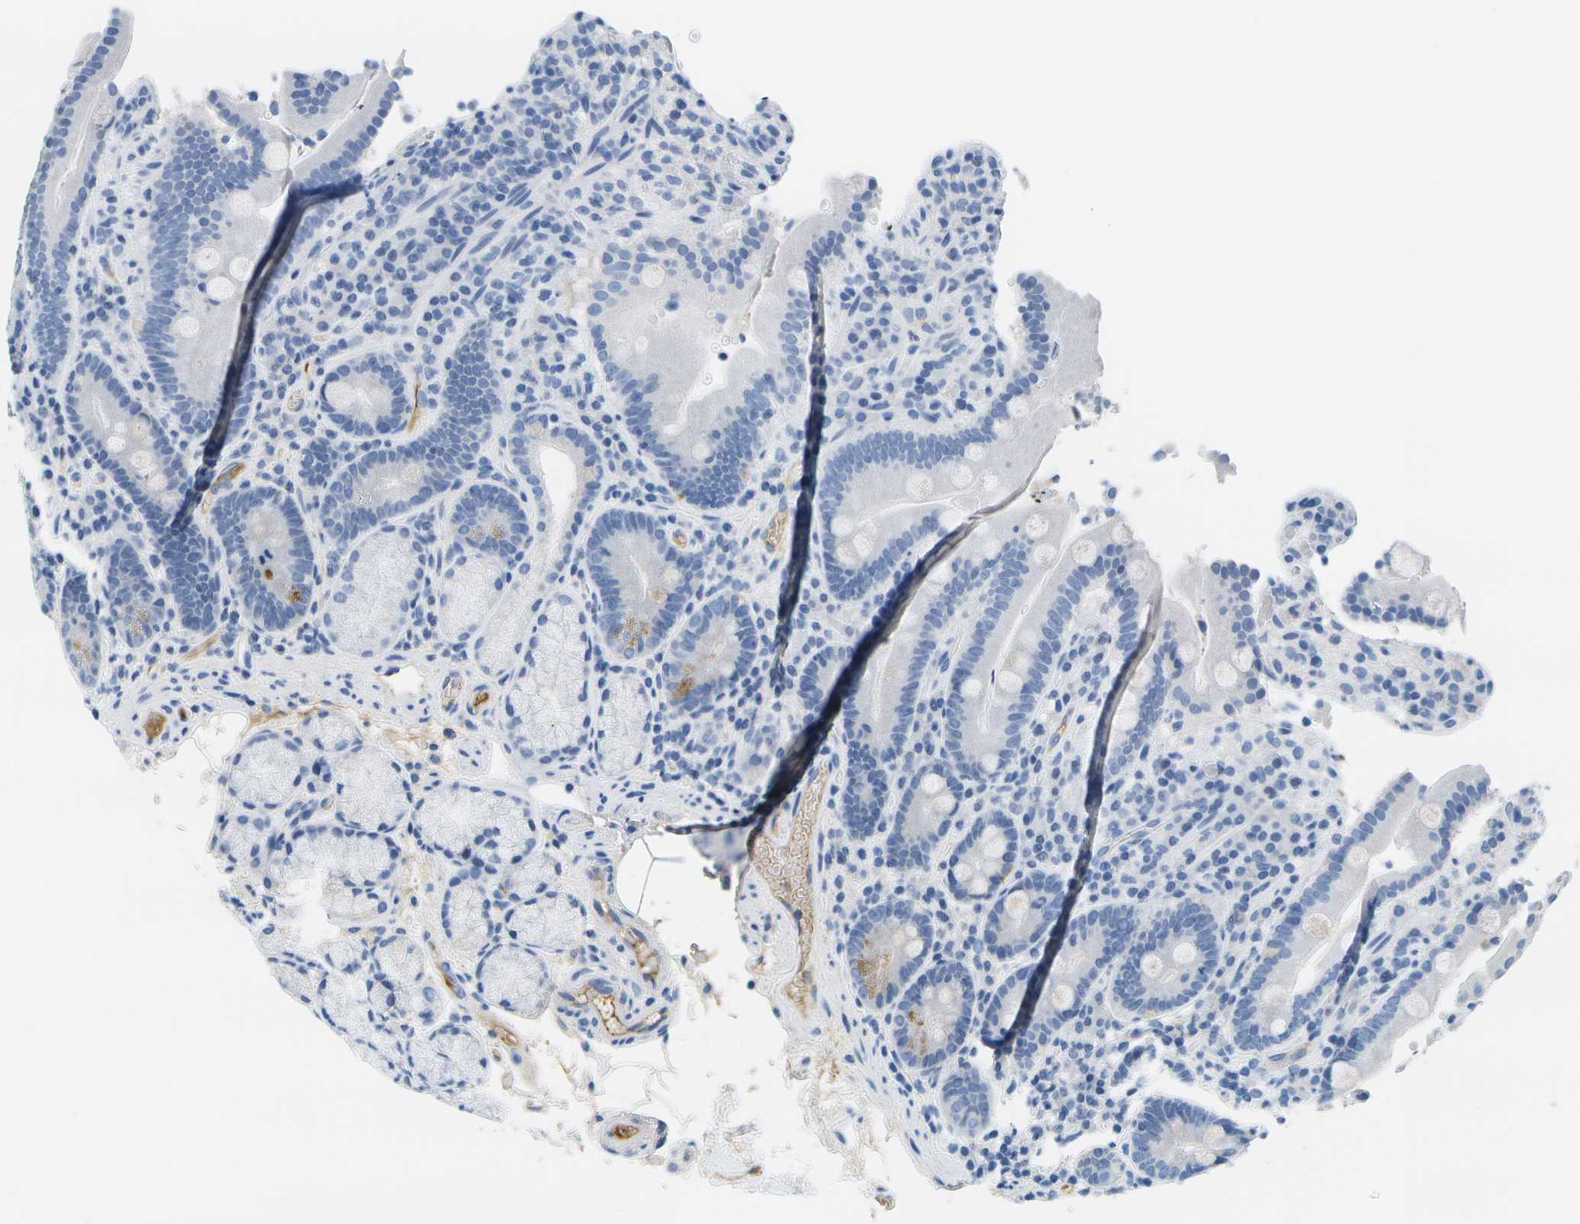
{"staining": {"intensity": "moderate", "quantity": "<25%", "location": "cytoplasmic/membranous"}, "tissue": "duodenum", "cell_type": "Glandular cells", "image_type": "normal", "snomed": [{"axis": "morphology", "description": "Normal tissue, NOS"}, {"axis": "topography", "description": "Small intestine, NOS"}], "caption": "Protein staining shows moderate cytoplasmic/membranous staining in approximately <25% of glandular cells in unremarkable duodenum. Using DAB (3,3'-diaminobenzidine) (brown) and hematoxylin (blue) stains, captured at high magnification using brightfield microscopy.", "gene": "SERPINA1", "patient": {"sex": "female", "age": 71}}